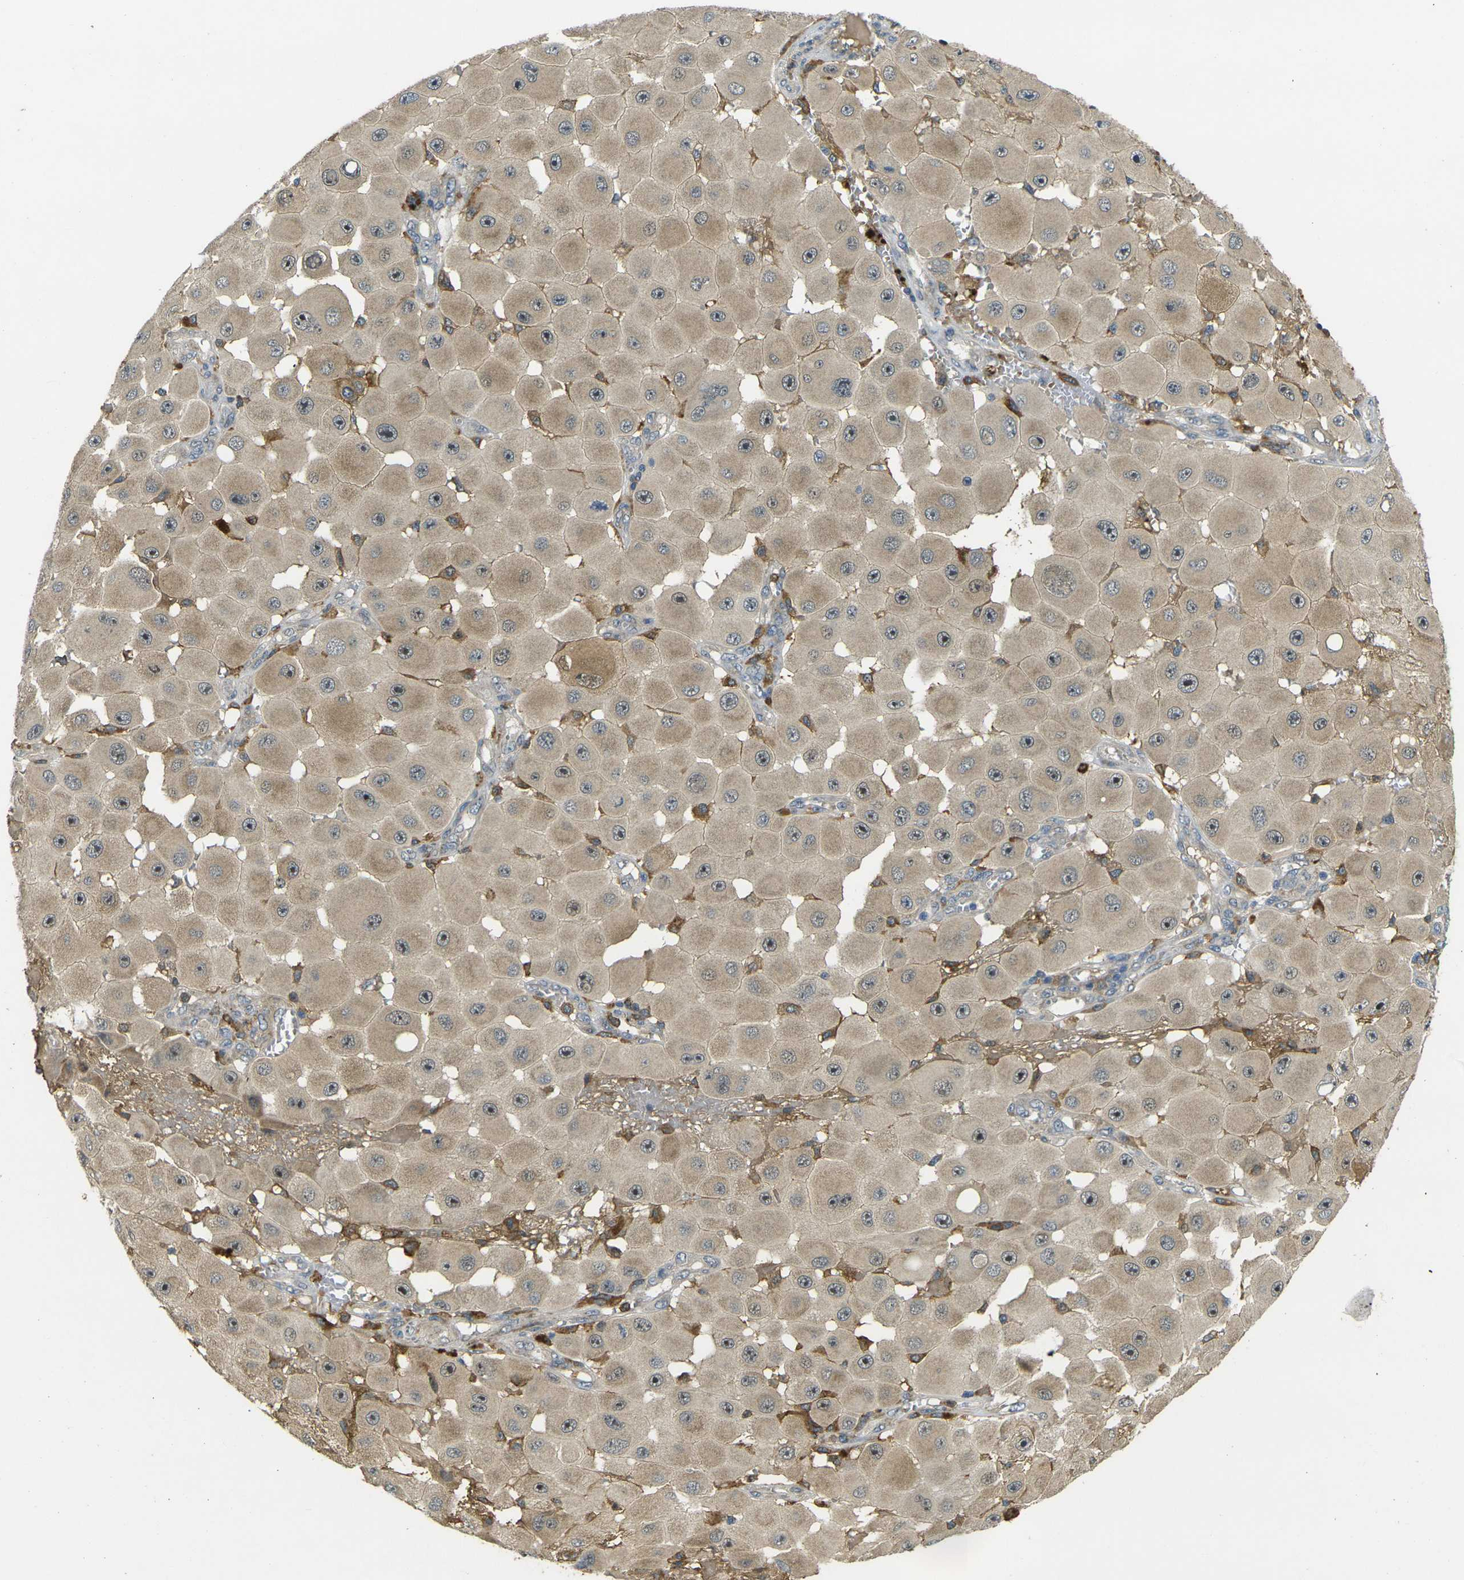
{"staining": {"intensity": "weak", "quantity": ">75%", "location": "cytoplasmic/membranous"}, "tissue": "melanoma", "cell_type": "Tumor cells", "image_type": "cancer", "snomed": [{"axis": "morphology", "description": "Malignant melanoma, NOS"}, {"axis": "topography", "description": "Skin"}], "caption": "The histopathology image exhibits immunohistochemical staining of melanoma. There is weak cytoplasmic/membranous staining is appreciated in approximately >75% of tumor cells.", "gene": "PIGL", "patient": {"sex": "female", "age": 81}}